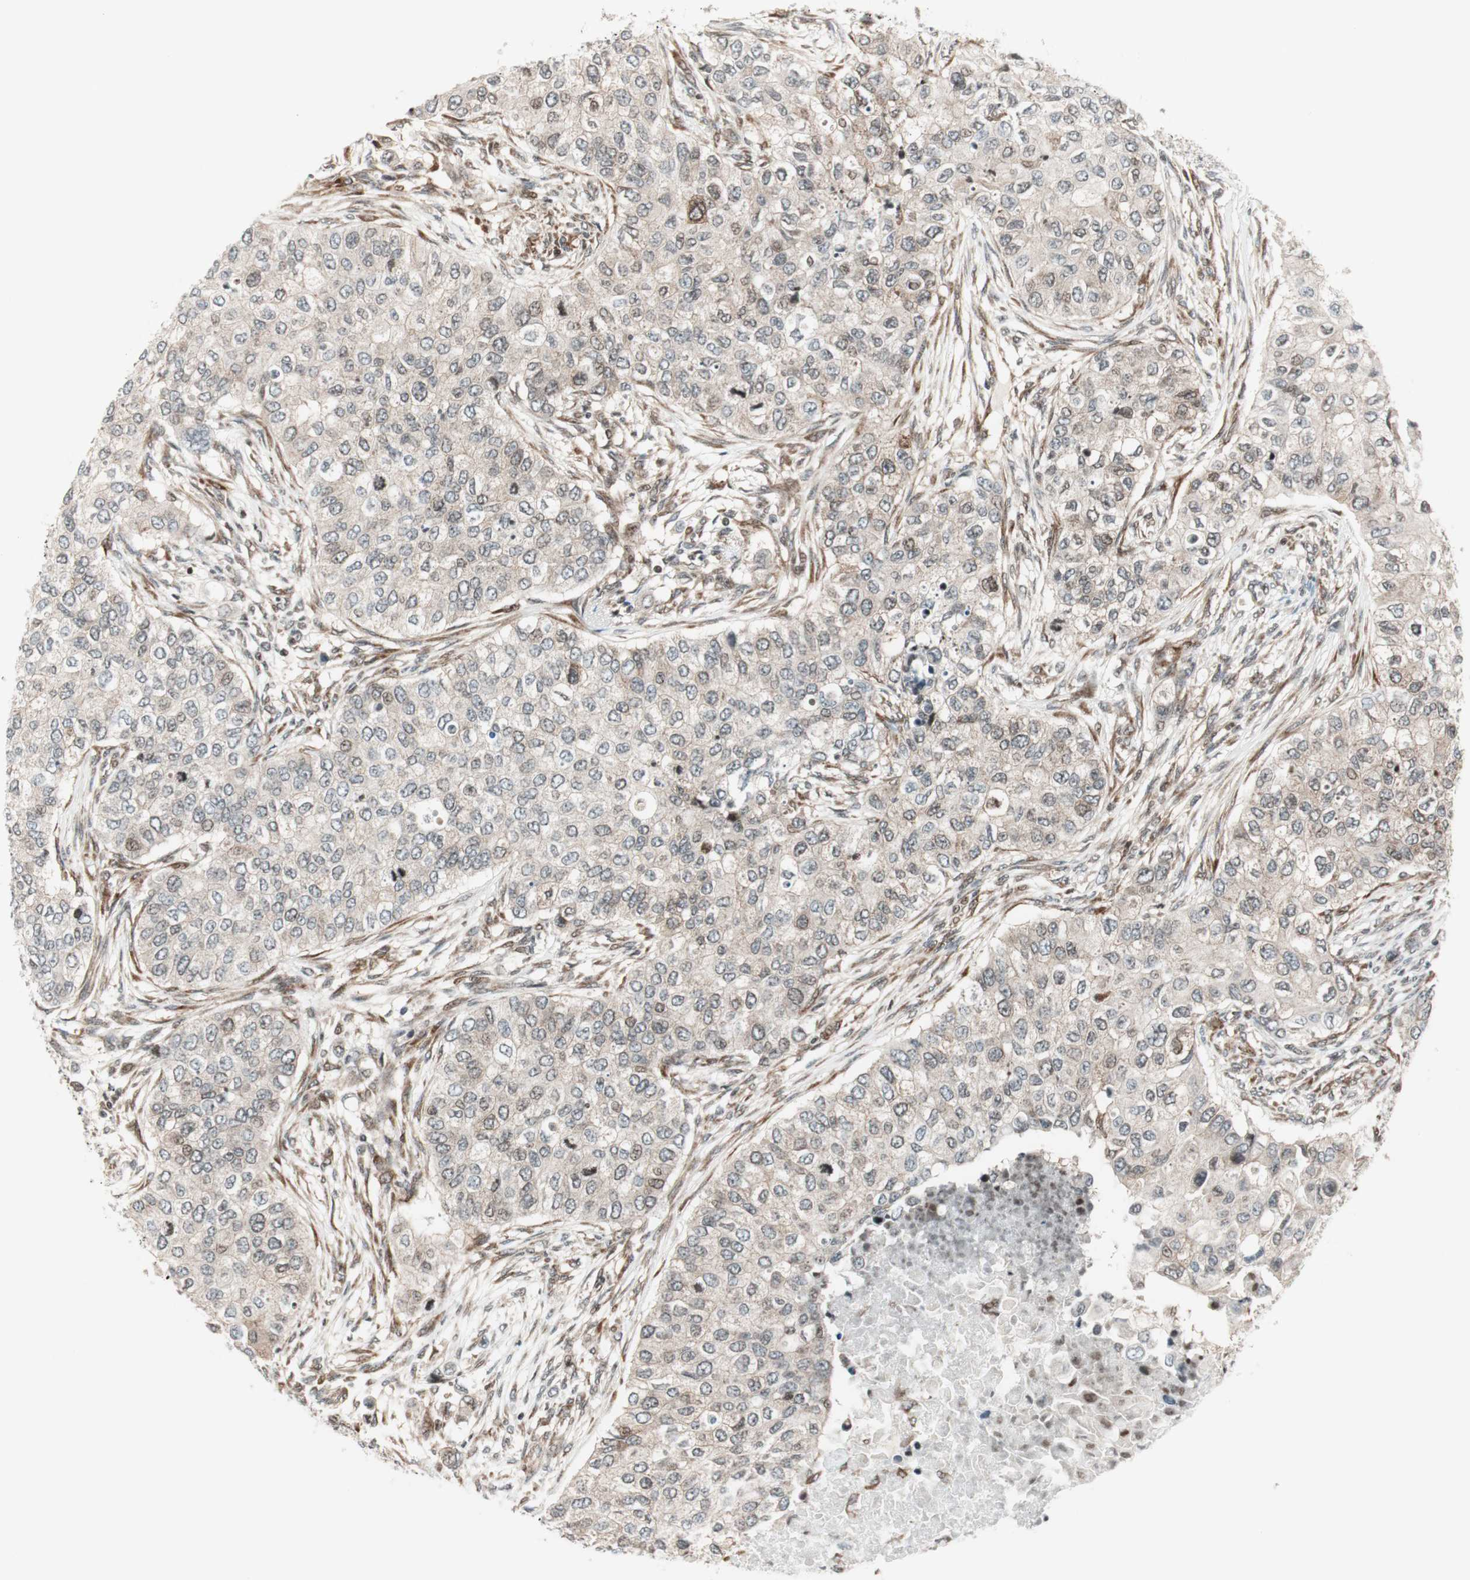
{"staining": {"intensity": "weak", "quantity": ">75%", "location": "cytoplasmic/membranous"}, "tissue": "breast cancer", "cell_type": "Tumor cells", "image_type": "cancer", "snomed": [{"axis": "morphology", "description": "Normal tissue, NOS"}, {"axis": "morphology", "description": "Duct carcinoma"}, {"axis": "topography", "description": "Breast"}], "caption": "The histopathology image demonstrates staining of breast cancer (intraductal carcinoma), revealing weak cytoplasmic/membranous protein expression (brown color) within tumor cells.", "gene": "TPT1", "patient": {"sex": "female", "age": 49}}